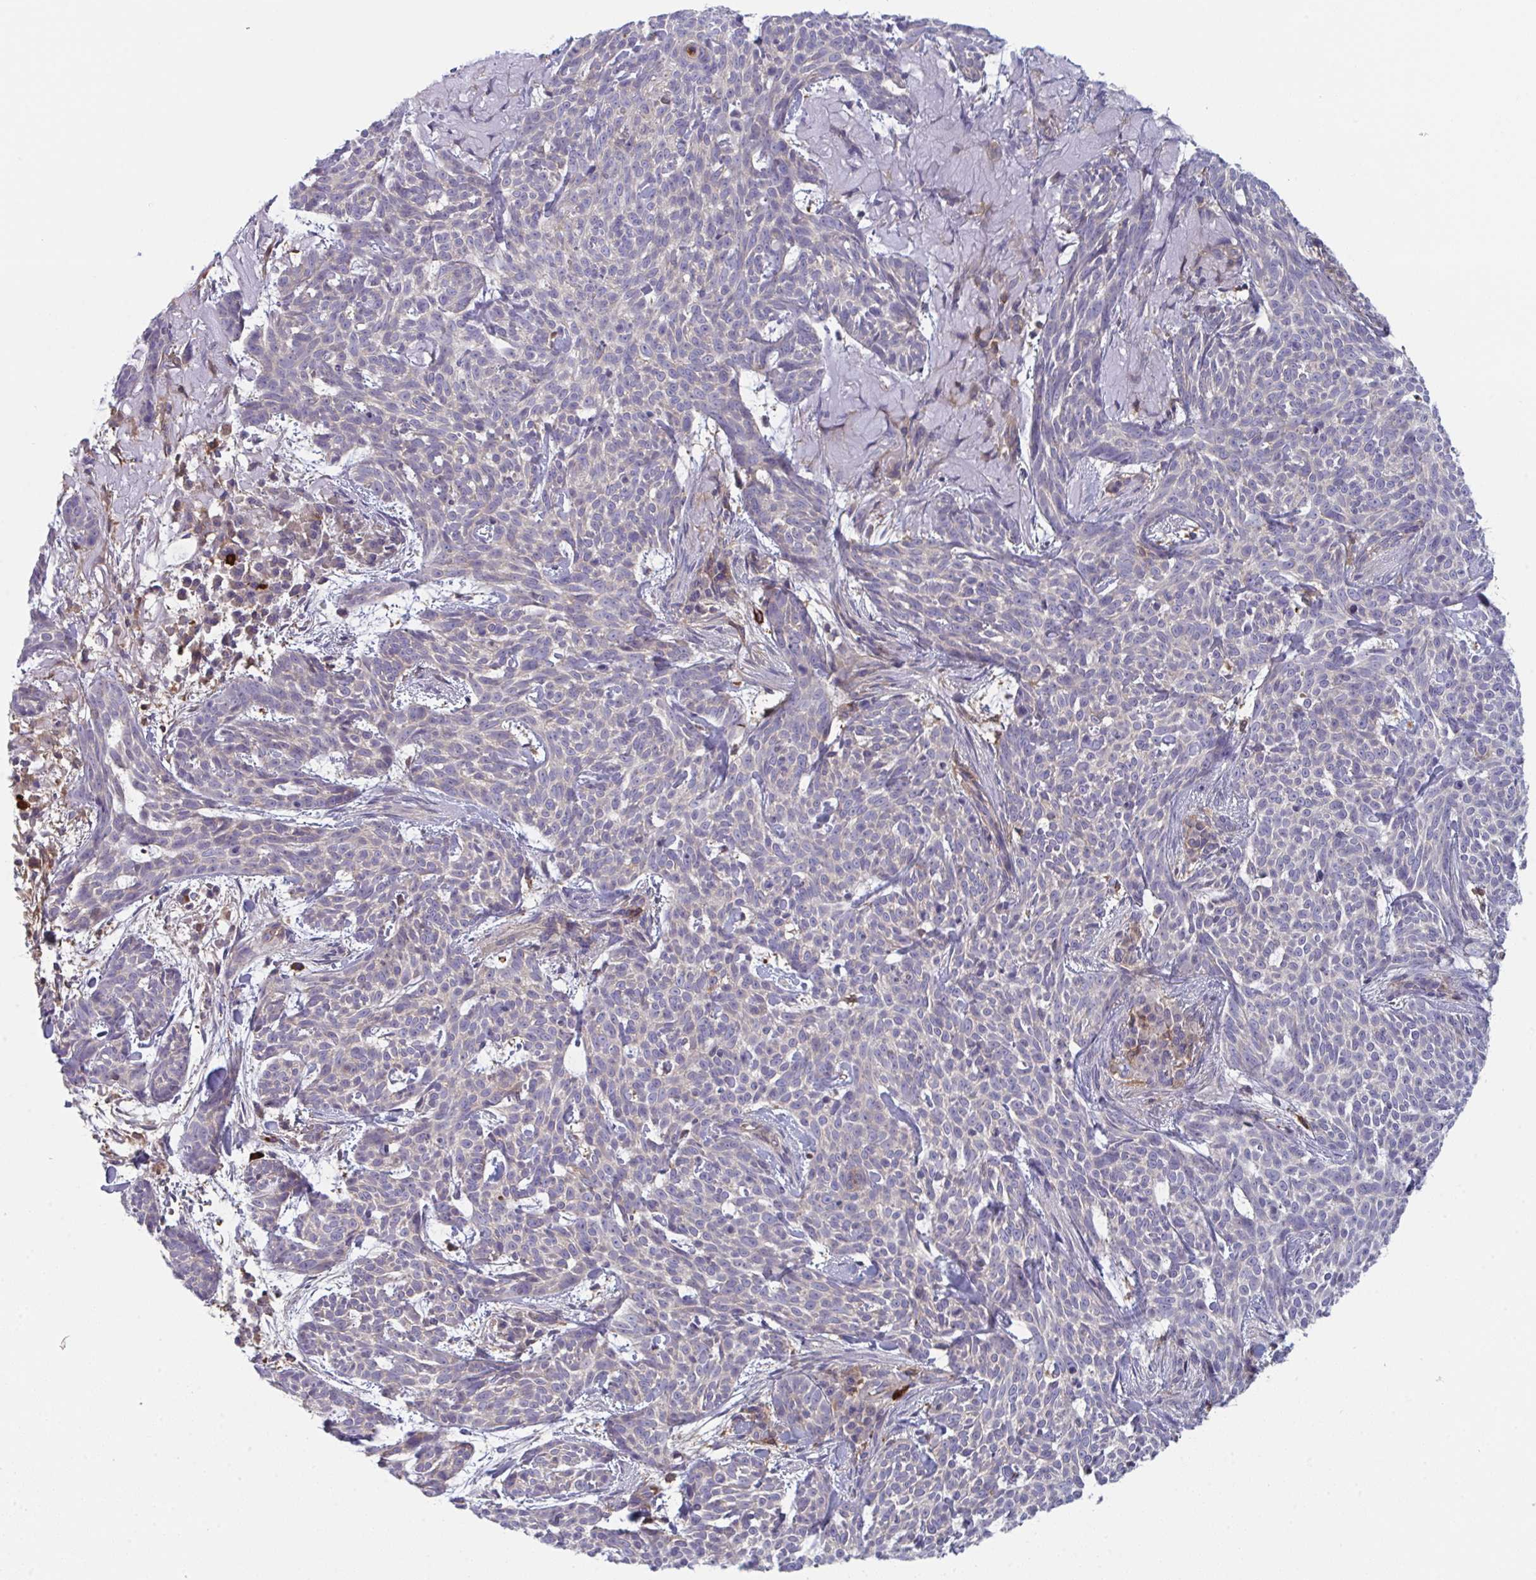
{"staining": {"intensity": "negative", "quantity": "none", "location": "none"}, "tissue": "skin cancer", "cell_type": "Tumor cells", "image_type": "cancer", "snomed": [{"axis": "morphology", "description": "Basal cell carcinoma"}, {"axis": "topography", "description": "Skin"}], "caption": "Protein analysis of skin cancer shows no significant expression in tumor cells. (Brightfield microscopy of DAB IHC at high magnification).", "gene": "DISP2", "patient": {"sex": "female", "age": 93}}